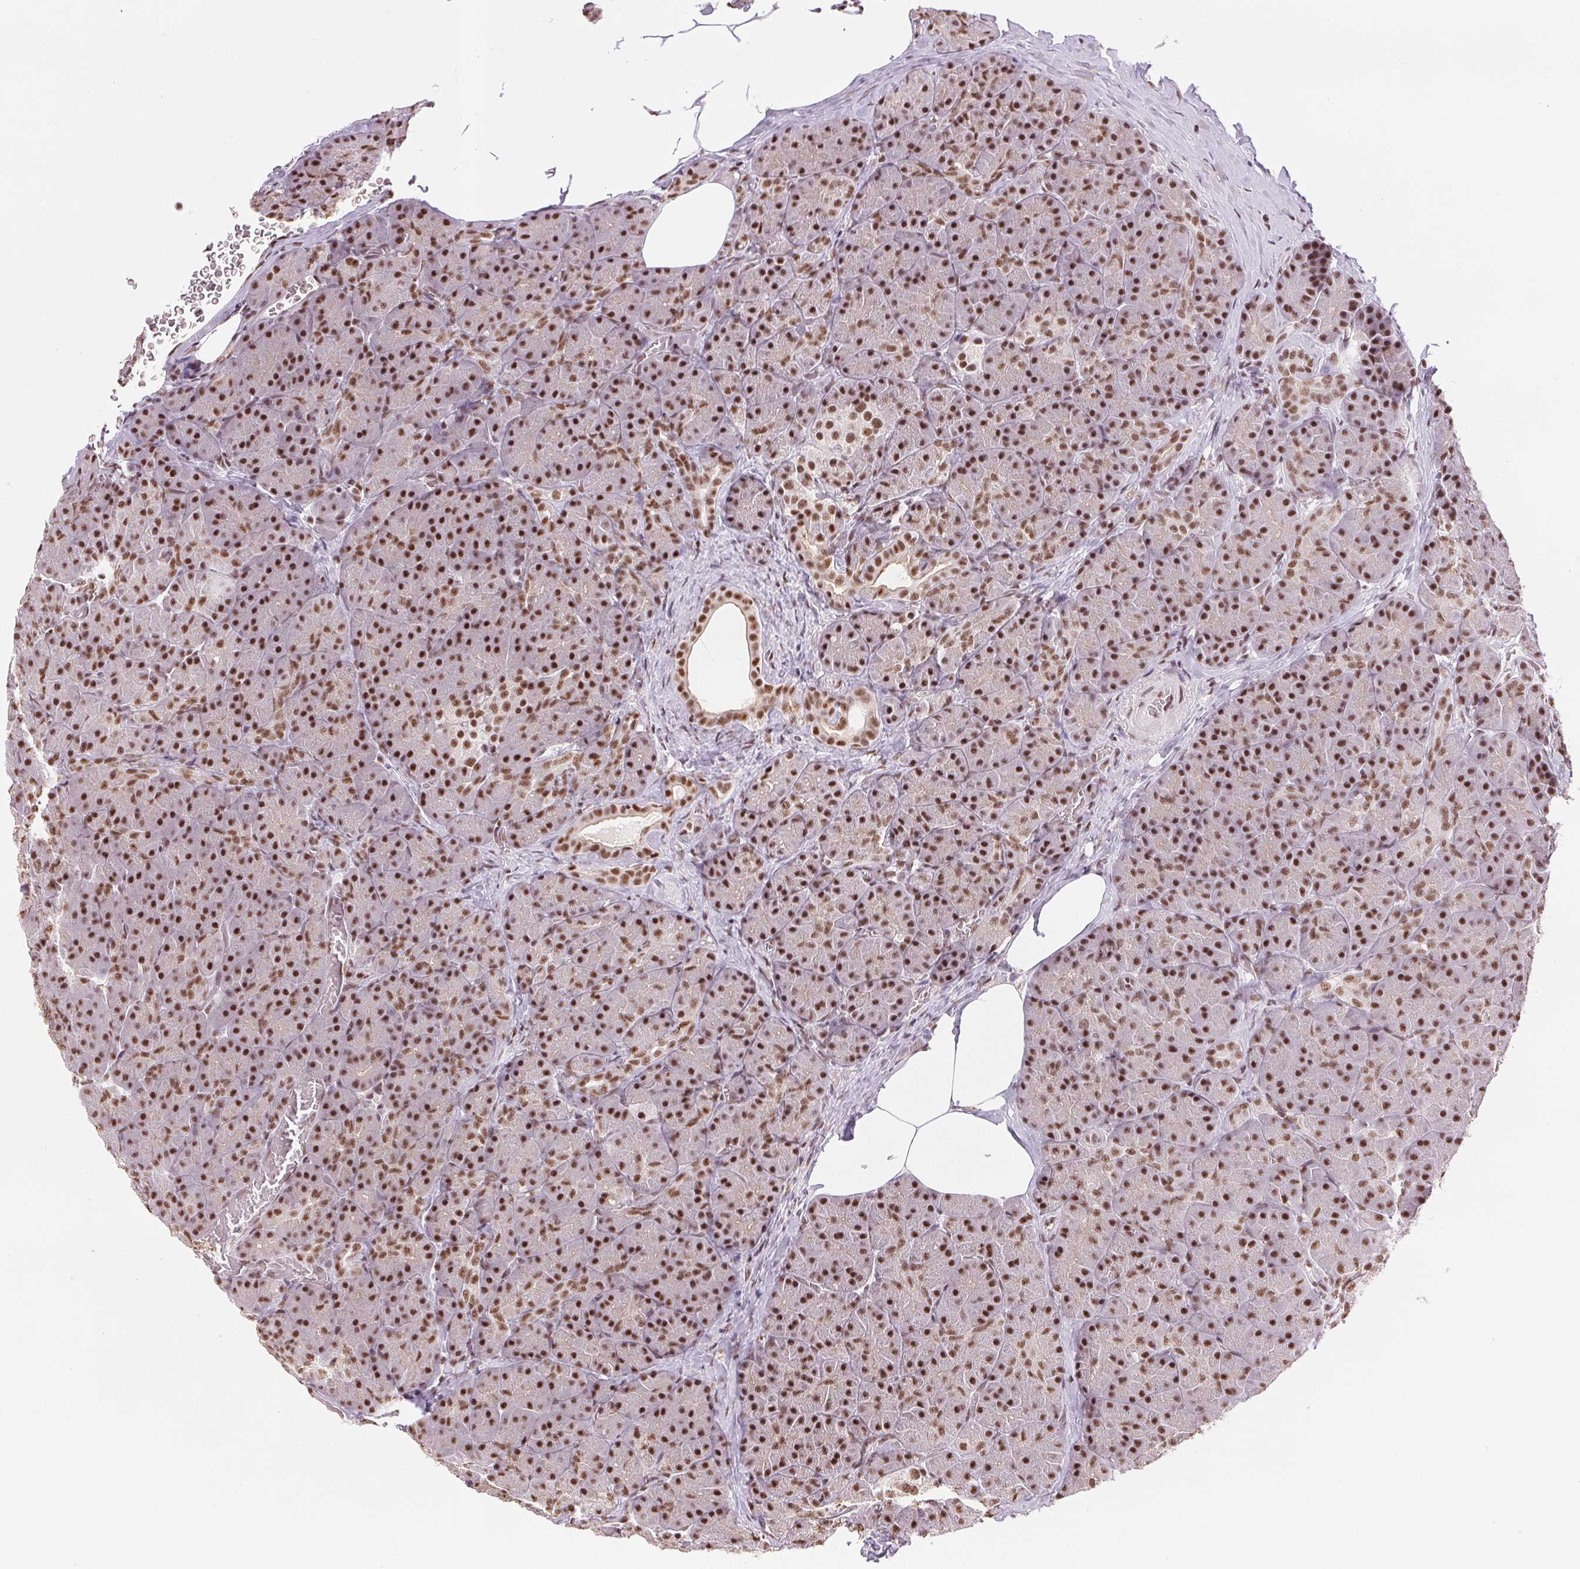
{"staining": {"intensity": "moderate", "quantity": ">75%", "location": "nuclear"}, "tissue": "pancreas", "cell_type": "Exocrine glandular cells", "image_type": "normal", "snomed": [{"axis": "morphology", "description": "Normal tissue, NOS"}, {"axis": "topography", "description": "Pancreas"}], "caption": "Immunohistochemistry (DAB) staining of unremarkable human pancreas exhibits moderate nuclear protein expression in approximately >75% of exocrine glandular cells. Ihc stains the protein in brown and the nuclei are stained blue.", "gene": "IK", "patient": {"sex": "male", "age": 57}}